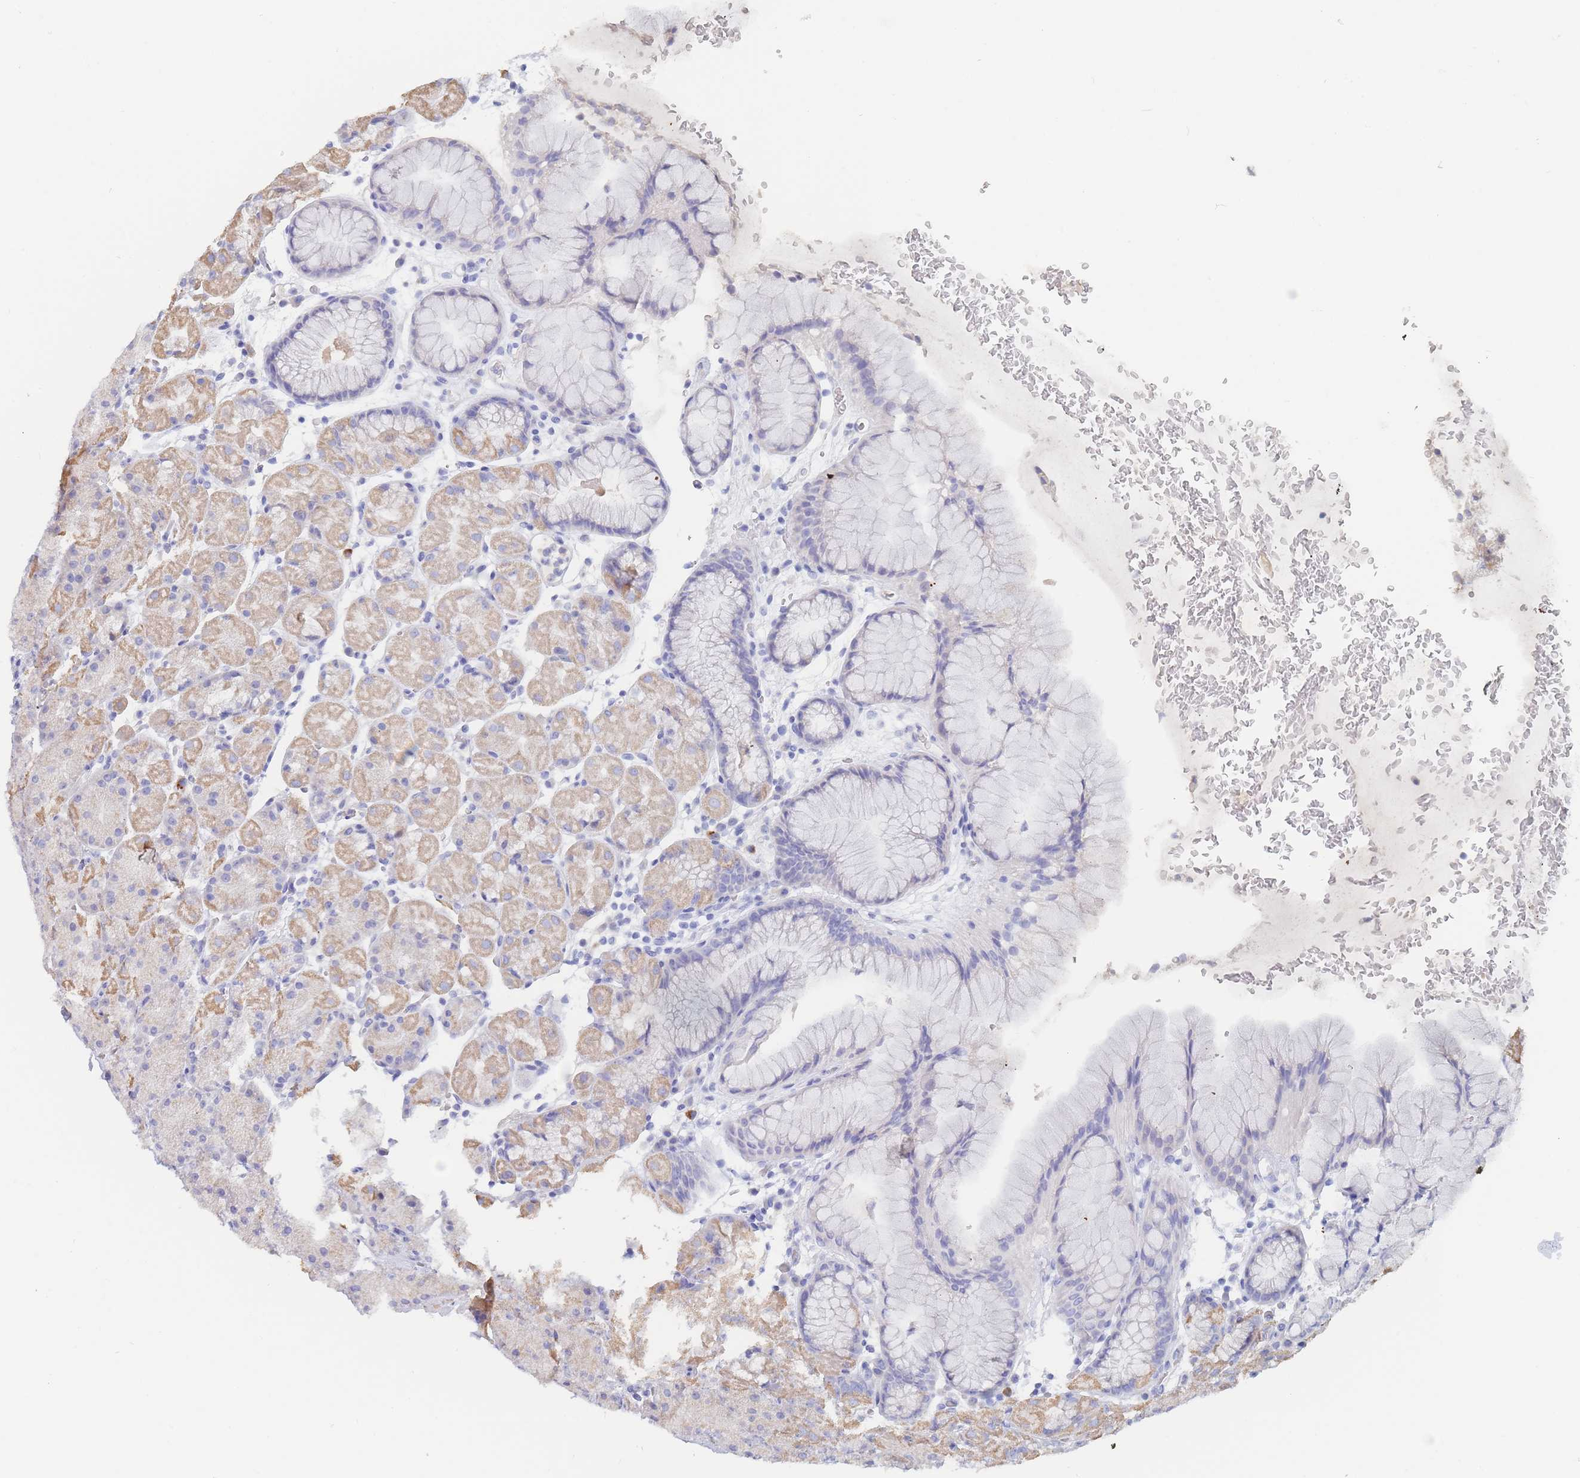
{"staining": {"intensity": "moderate", "quantity": "25%-75%", "location": "cytoplasmic/membranous"}, "tissue": "stomach", "cell_type": "Glandular cells", "image_type": "normal", "snomed": [{"axis": "morphology", "description": "Normal tissue, NOS"}, {"axis": "topography", "description": "Stomach, upper"}, {"axis": "topography", "description": "Stomach, lower"}], "caption": "The micrograph shows staining of benign stomach, revealing moderate cytoplasmic/membranous protein expression (brown color) within glandular cells.", "gene": "SLC25A35", "patient": {"sex": "male", "age": 67}}